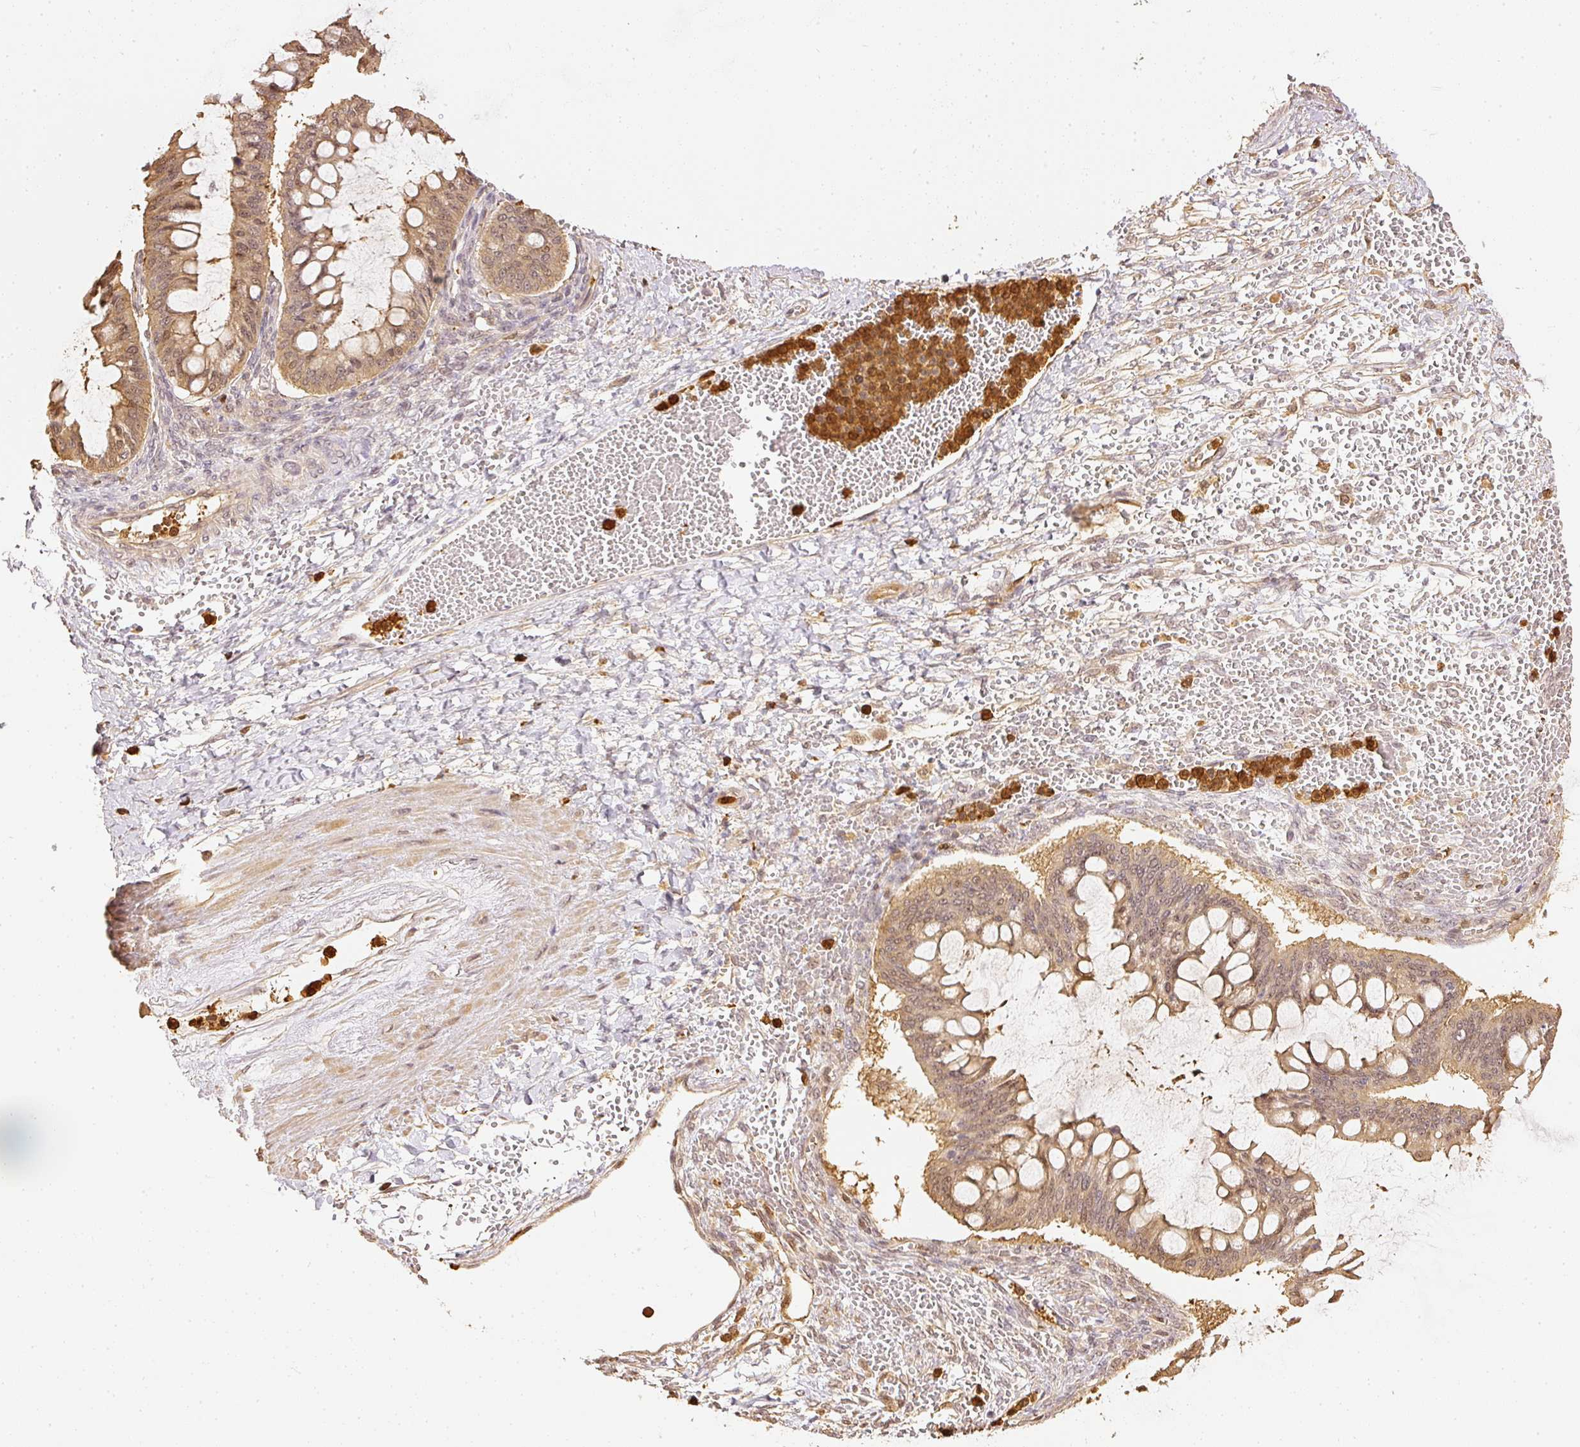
{"staining": {"intensity": "weak", "quantity": ">75%", "location": "cytoplasmic/membranous,nuclear"}, "tissue": "ovarian cancer", "cell_type": "Tumor cells", "image_type": "cancer", "snomed": [{"axis": "morphology", "description": "Cystadenocarcinoma, mucinous, NOS"}, {"axis": "topography", "description": "Ovary"}], "caption": "DAB (3,3'-diaminobenzidine) immunohistochemical staining of human ovarian cancer (mucinous cystadenocarcinoma) reveals weak cytoplasmic/membranous and nuclear protein positivity in approximately >75% of tumor cells.", "gene": "PFN1", "patient": {"sex": "female", "age": 73}}